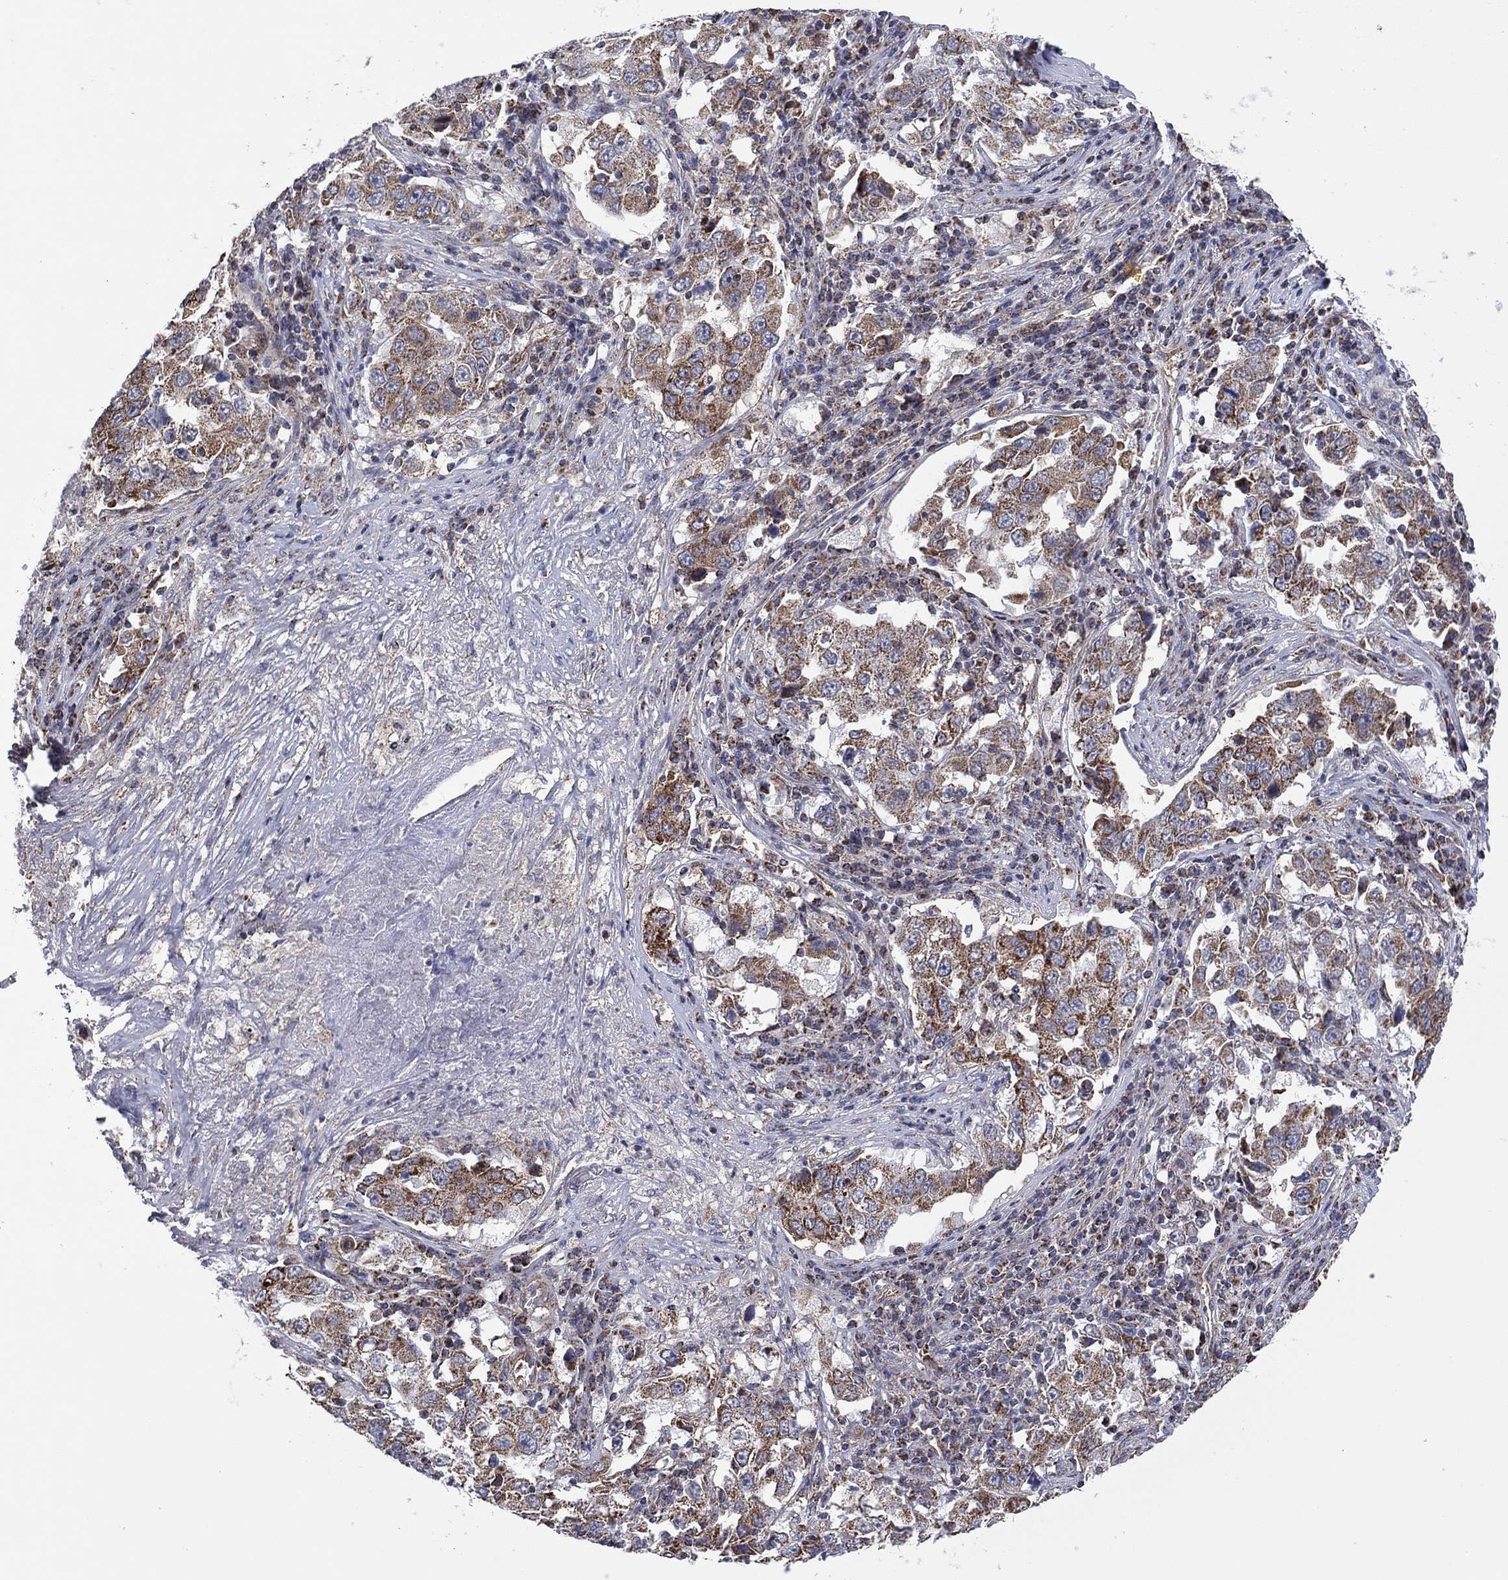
{"staining": {"intensity": "weak", "quantity": "25%-75%", "location": "cytoplasmic/membranous"}, "tissue": "lung cancer", "cell_type": "Tumor cells", "image_type": "cancer", "snomed": [{"axis": "morphology", "description": "Adenocarcinoma, NOS"}, {"axis": "topography", "description": "Lung"}], "caption": "An image showing weak cytoplasmic/membranous expression in approximately 25%-75% of tumor cells in lung cancer, as visualized by brown immunohistochemical staining.", "gene": "PIDD1", "patient": {"sex": "male", "age": 73}}